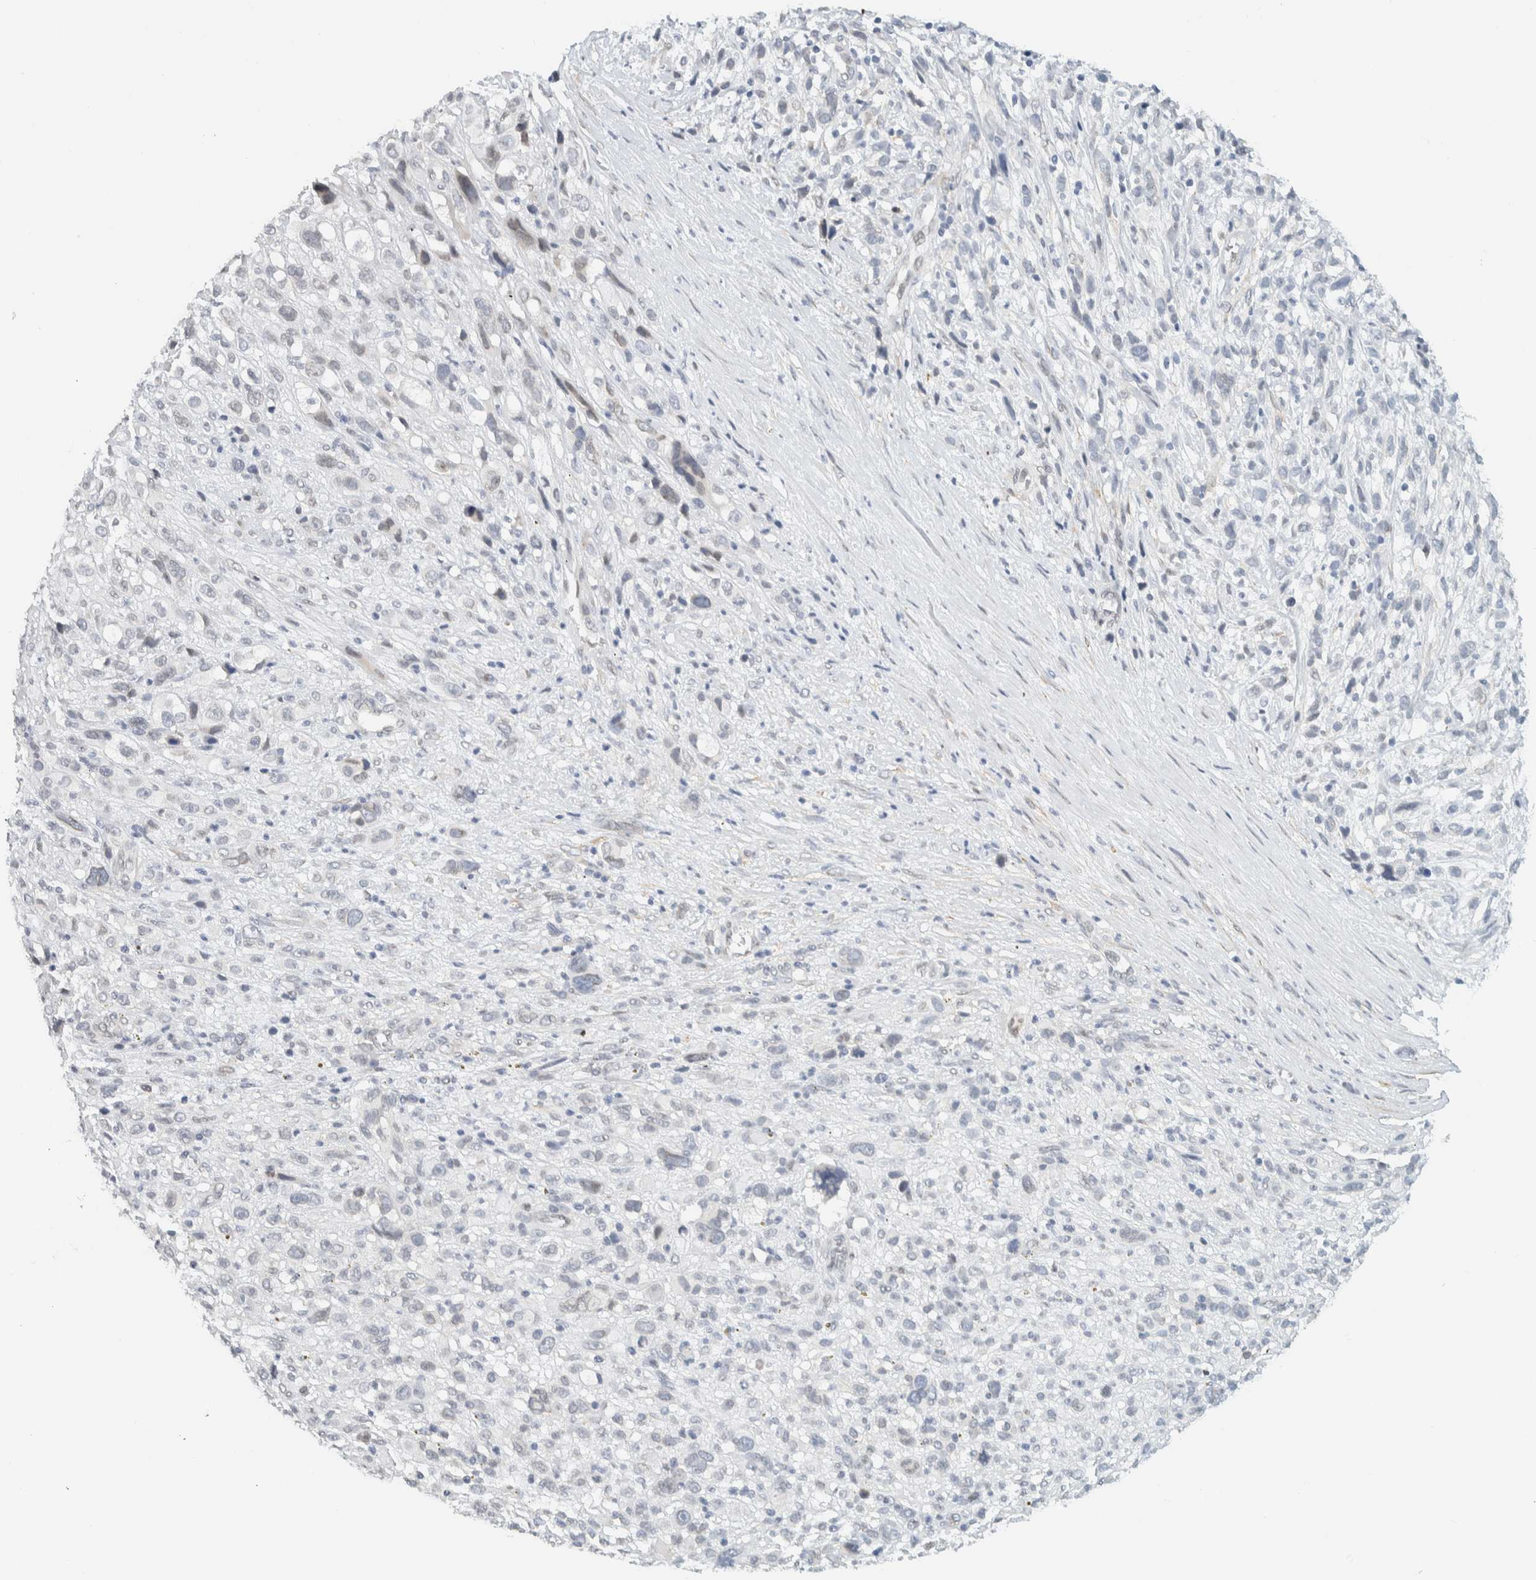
{"staining": {"intensity": "negative", "quantity": "none", "location": "none"}, "tissue": "melanoma", "cell_type": "Tumor cells", "image_type": "cancer", "snomed": [{"axis": "morphology", "description": "Malignant melanoma, NOS"}, {"axis": "topography", "description": "Skin"}], "caption": "High magnification brightfield microscopy of malignant melanoma stained with DAB (brown) and counterstained with hematoxylin (blue): tumor cells show no significant expression.", "gene": "C1QTNF12", "patient": {"sex": "female", "age": 55}}